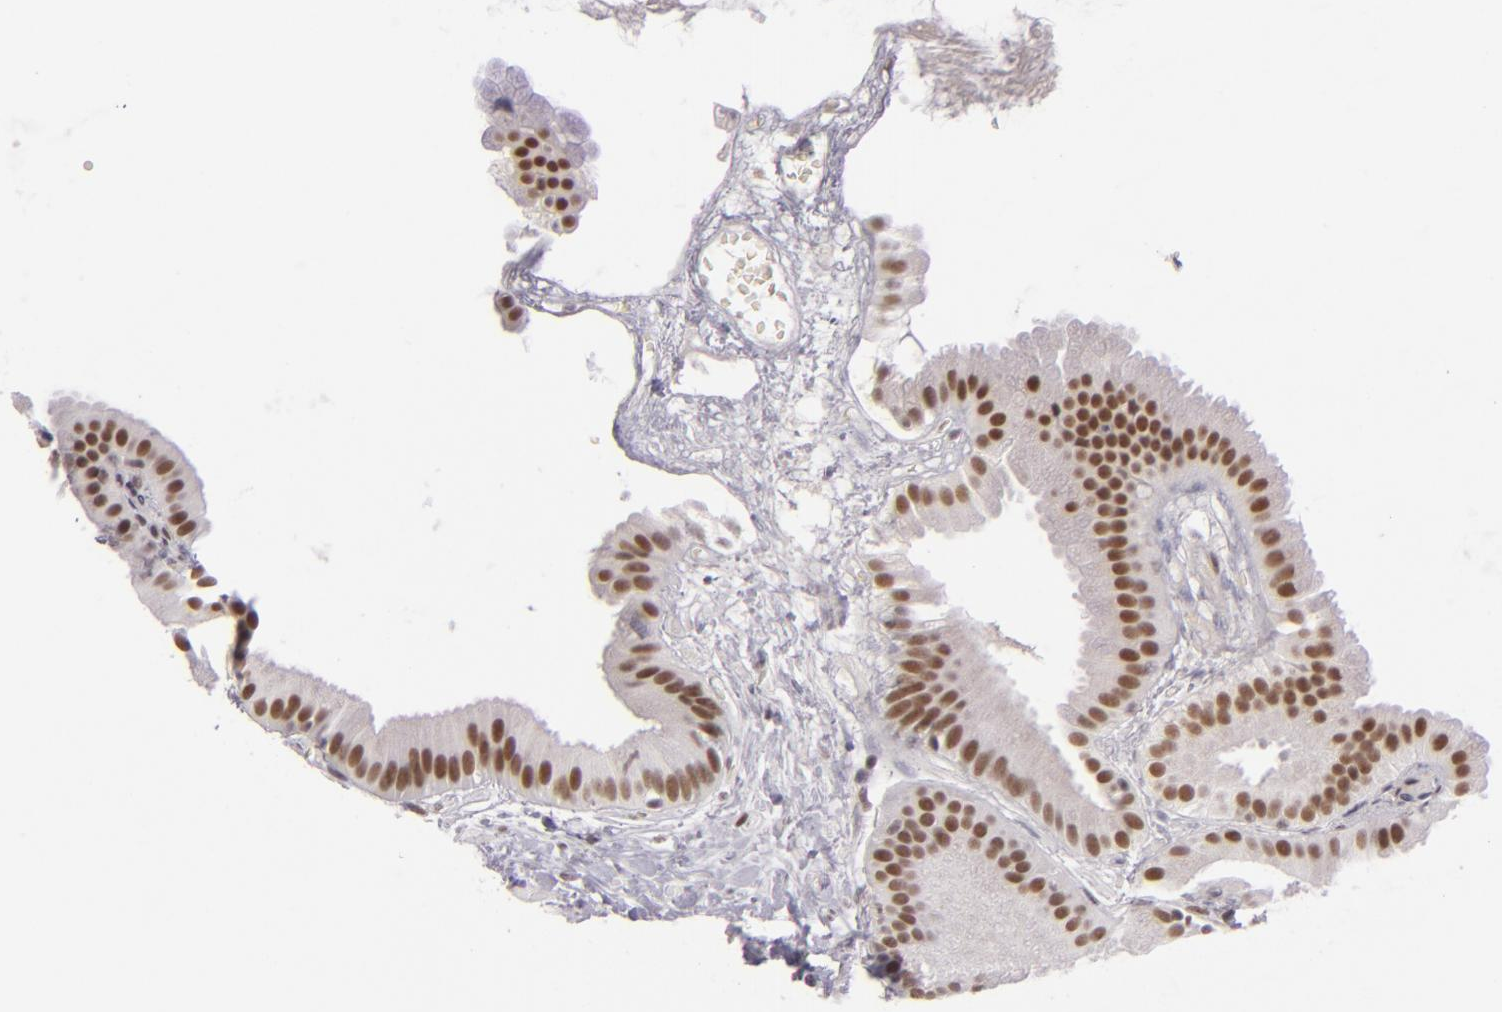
{"staining": {"intensity": "moderate", "quantity": ">75%", "location": "nuclear"}, "tissue": "gallbladder", "cell_type": "Glandular cells", "image_type": "normal", "snomed": [{"axis": "morphology", "description": "Normal tissue, NOS"}, {"axis": "topography", "description": "Gallbladder"}], "caption": "The histopathology image displays a brown stain indicating the presence of a protein in the nuclear of glandular cells in gallbladder.", "gene": "BRD8", "patient": {"sex": "female", "age": 63}}